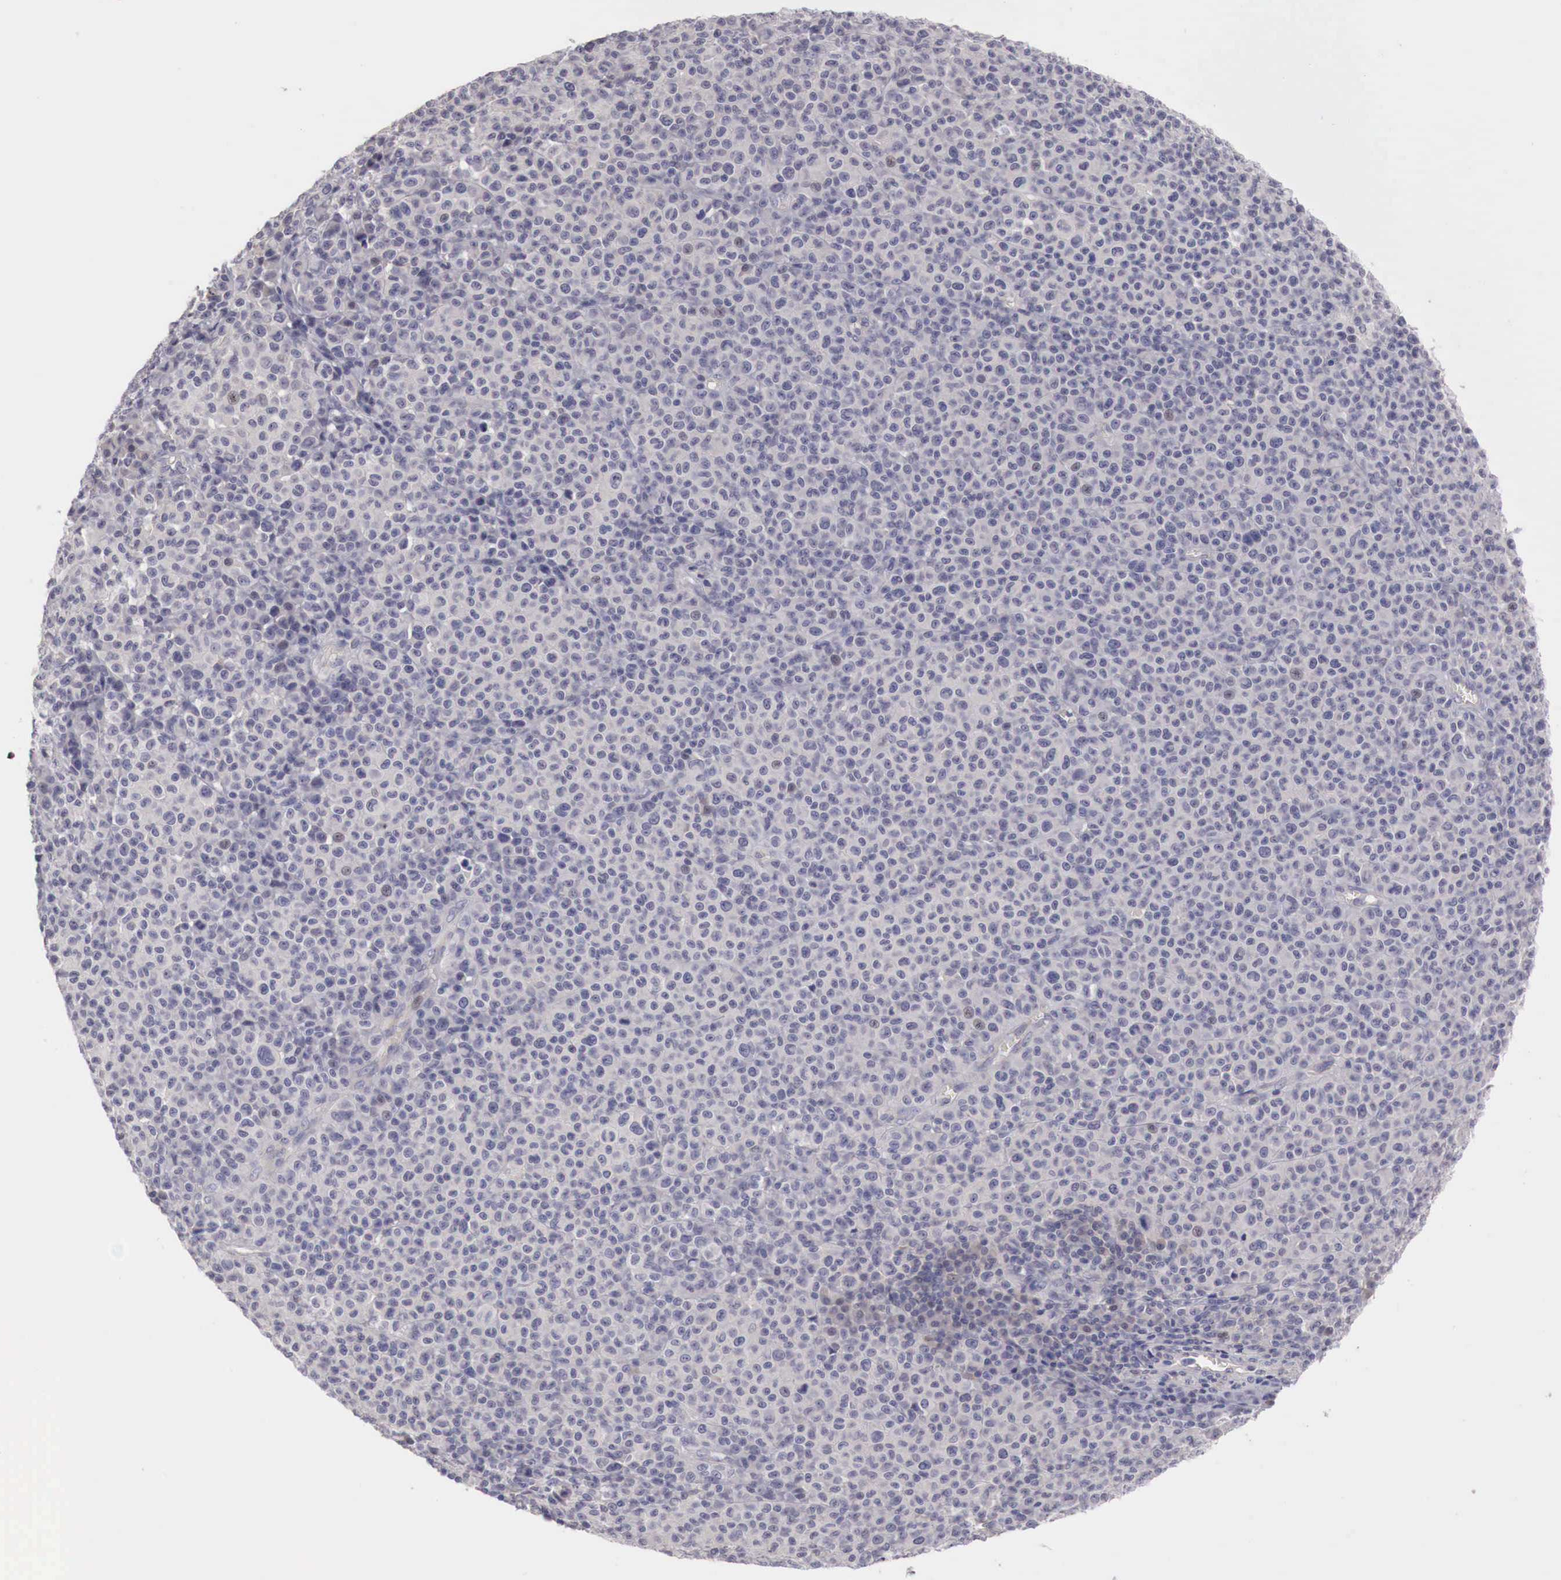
{"staining": {"intensity": "negative", "quantity": "none", "location": "none"}, "tissue": "melanoma", "cell_type": "Tumor cells", "image_type": "cancer", "snomed": [{"axis": "morphology", "description": "Malignant melanoma, Metastatic site"}, {"axis": "topography", "description": "Skin"}], "caption": "There is no significant expression in tumor cells of malignant melanoma (metastatic site). (Immunohistochemistry, brightfield microscopy, high magnification).", "gene": "GATA1", "patient": {"sex": "male", "age": 32}}